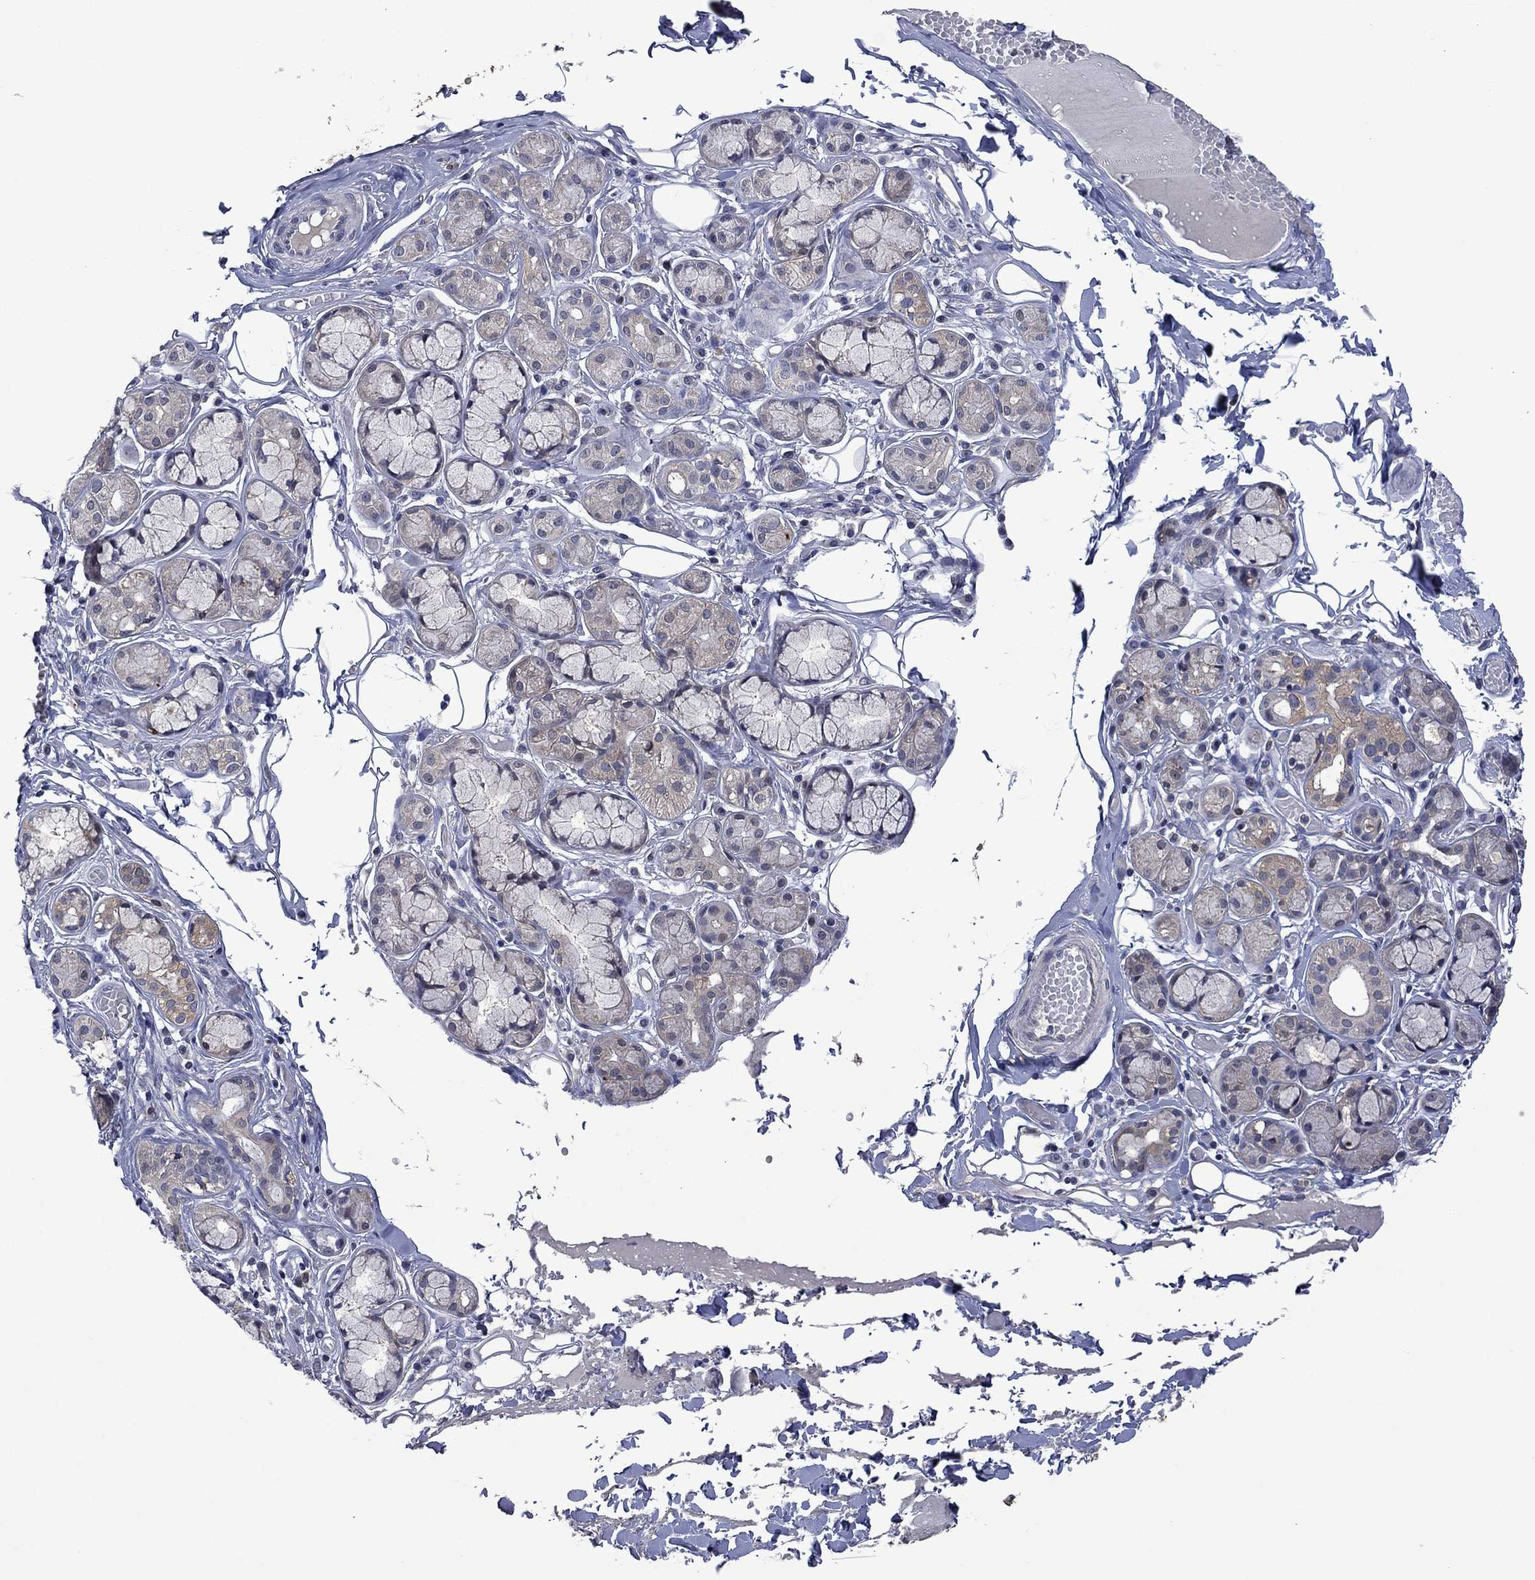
{"staining": {"intensity": "weak", "quantity": "<25%", "location": "cytoplasmic/membranous"}, "tissue": "salivary gland", "cell_type": "Glandular cells", "image_type": "normal", "snomed": [{"axis": "morphology", "description": "Normal tissue, NOS"}, {"axis": "topography", "description": "Salivary gland"}, {"axis": "topography", "description": "Peripheral nerve tissue"}], "caption": "There is no significant staining in glandular cells of salivary gland. (DAB (3,3'-diaminobenzidine) IHC with hematoxylin counter stain).", "gene": "PHKA1", "patient": {"sex": "male", "age": 71}}